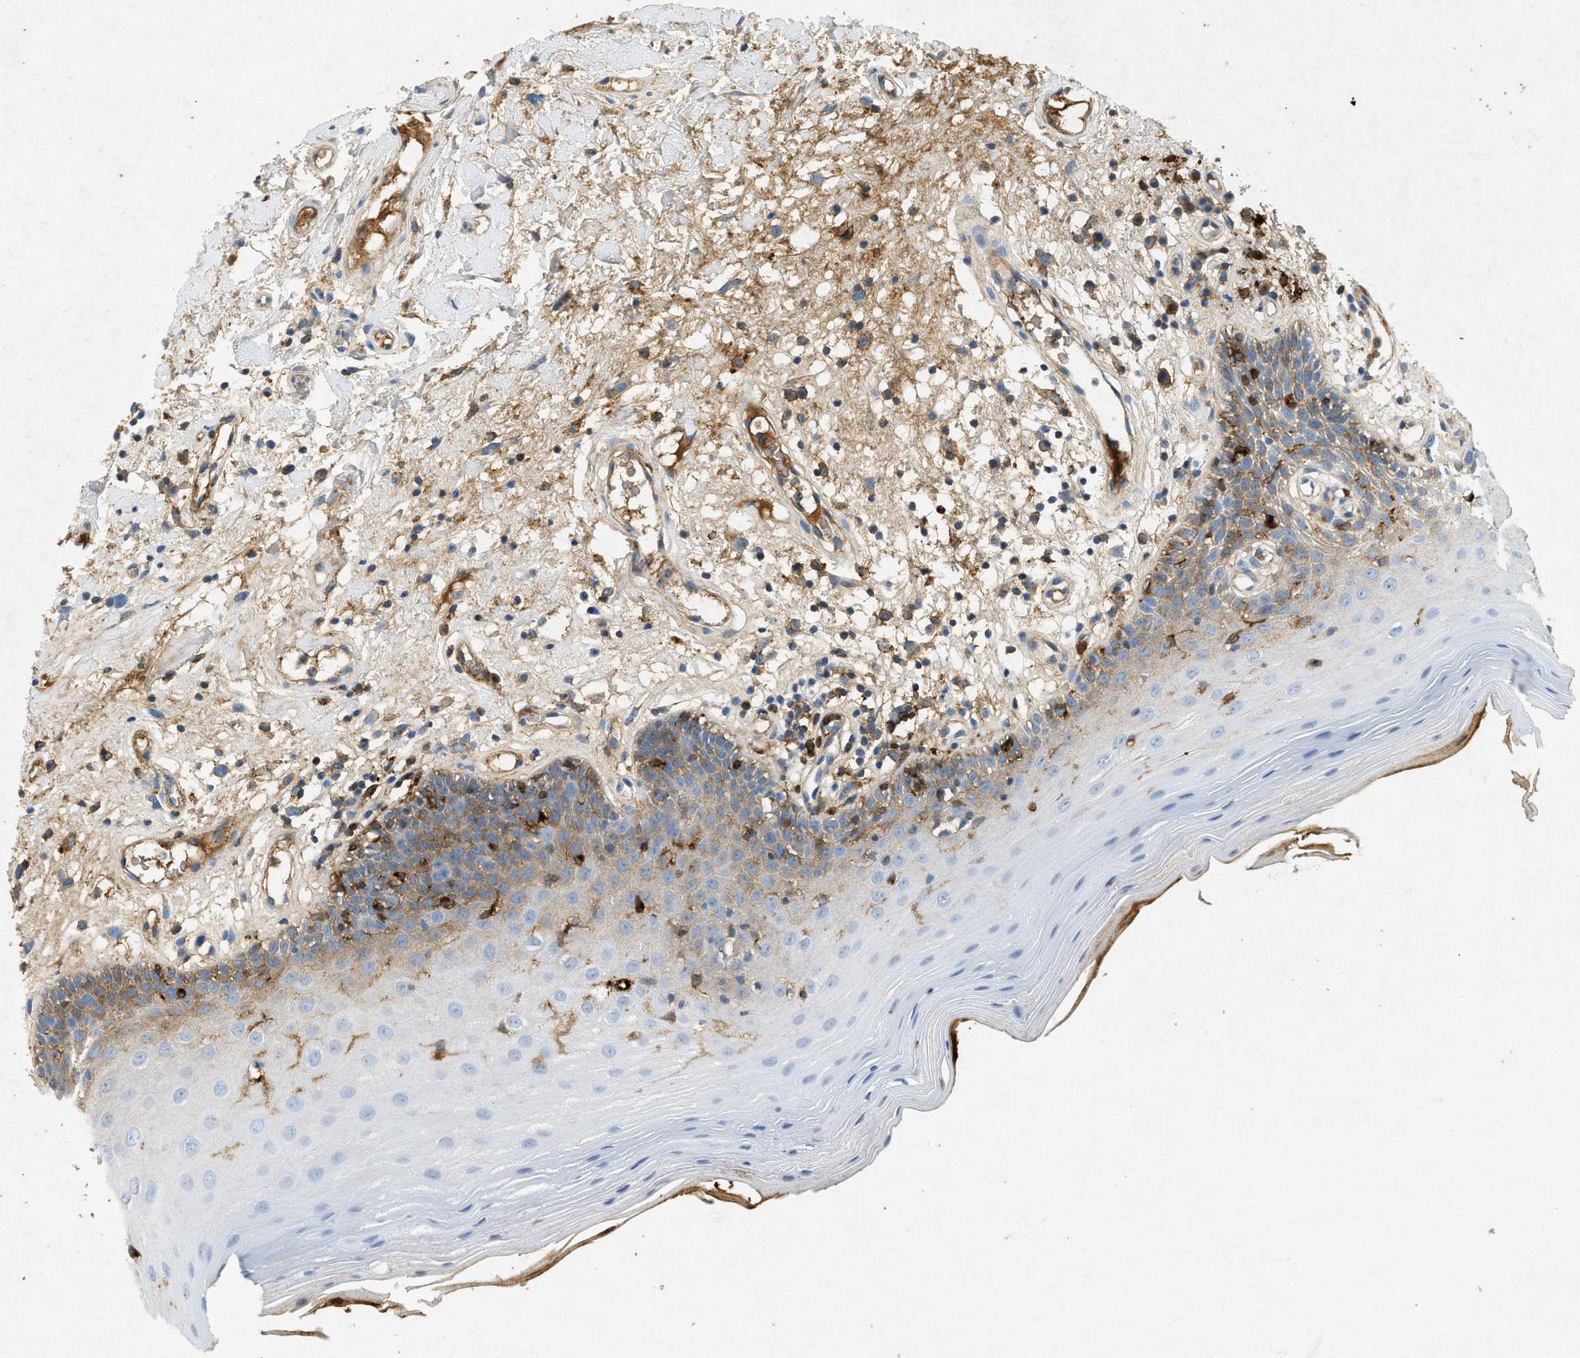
{"staining": {"intensity": "moderate", "quantity": "25%-75%", "location": "cytoplasmic/membranous"}, "tissue": "oral mucosa", "cell_type": "Squamous epithelial cells", "image_type": "normal", "snomed": [{"axis": "morphology", "description": "Normal tissue, NOS"}, {"axis": "morphology", "description": "Squamous cell carcinoma, NOS"}, {"axis": "topography", "description": "Skeletal muscle"}, {"axis": "topography", "description": "Oral tissue"}, {"axis": "topography", "description": "Head-Neck"}], "caption": "Brown immunohistochemical staining in unremarkable human oral mucosa displays moderate cytoplasmic/membranous positivity in about 25%-75% of squamous epithelial cells.", "gene": "F2", "patient": {"sex": "male", "age": 71}}